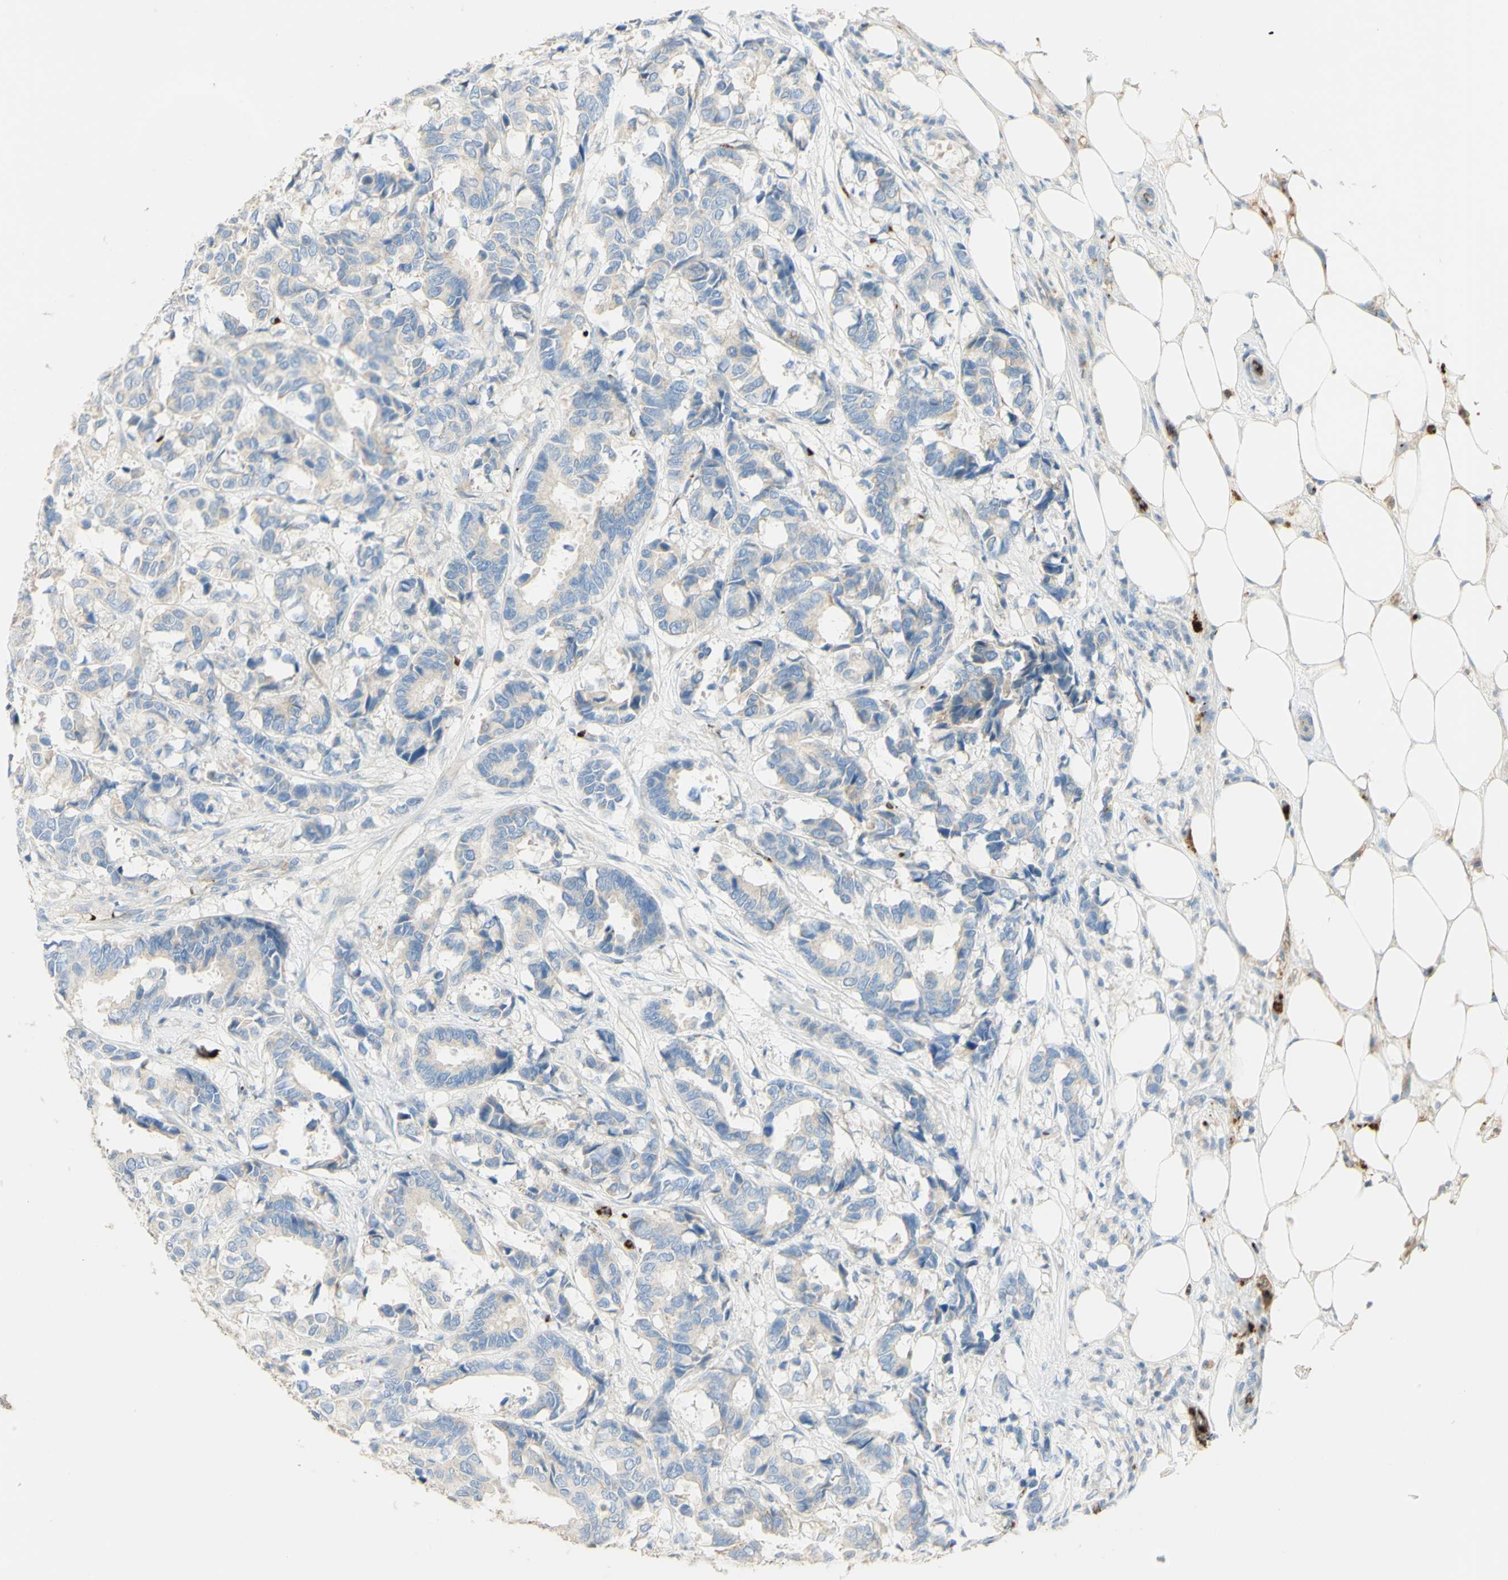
{"staining": {"intensity": "negative", "quantity": "none", "location": "none"}, "tissue": "breast cancer", "cell_type": "Tumor cells", "image_type": "cancer", "snomed": [{"axis": "morphology", "description": "Duct carcinoma"}, {"axis": "topography", "description": "Breast"}], "caption": "There is no significant expression in tumor cells of breast intraductal carcinoma. (DAB (3,3'-diaminobenzidine) IHC visualized using brightfield microscopy, high magnification).", "gene": "GAN", "patient": {"sex": "female", "age": 87}}